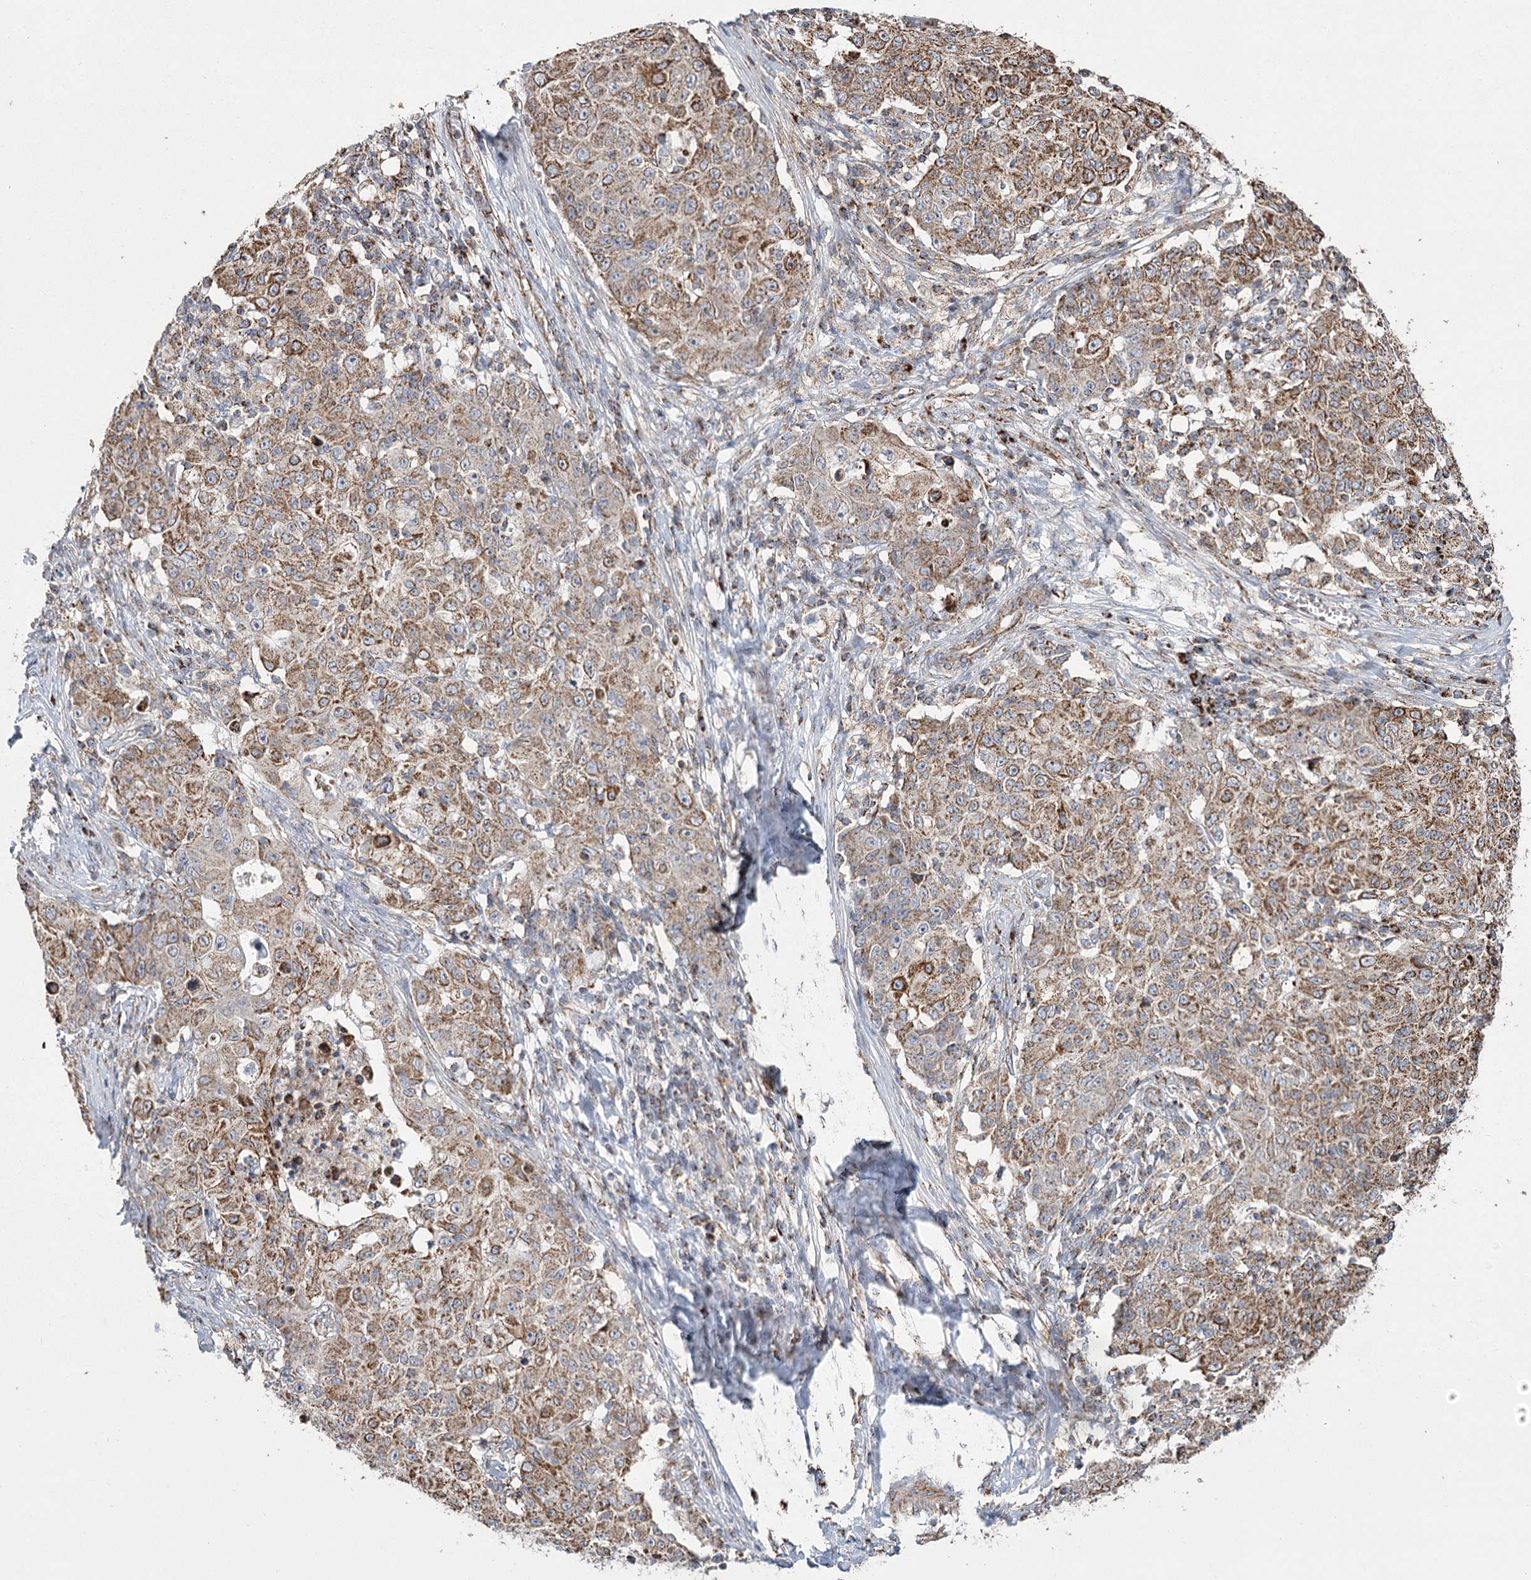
{"staining": {"intensity": "moderate", "quantity": ">75%", "location": "cytoplasmic/membranous"}, "tissue": "ovarian cancer", "cell_type": "Tumor cells", "image_type": "cancer", "snomed": [{"axis": "morphology", "description": "Carcinoma, endometroid"}, {"axis": "topography", "description": "Ovary"}], "caption": "Immunohistochemical staining of human ovarian cancer demonstrates medium levels of moderate cytoplasmic/membranous protein staining in approximately >75% of tumor cells. (DAB (3,3'-diaminobenzidine) = brown stain, brightfield microscopy at high magnification).", "gene": "RANBP3L", "patient": {"sex": "female", "age": 42}}